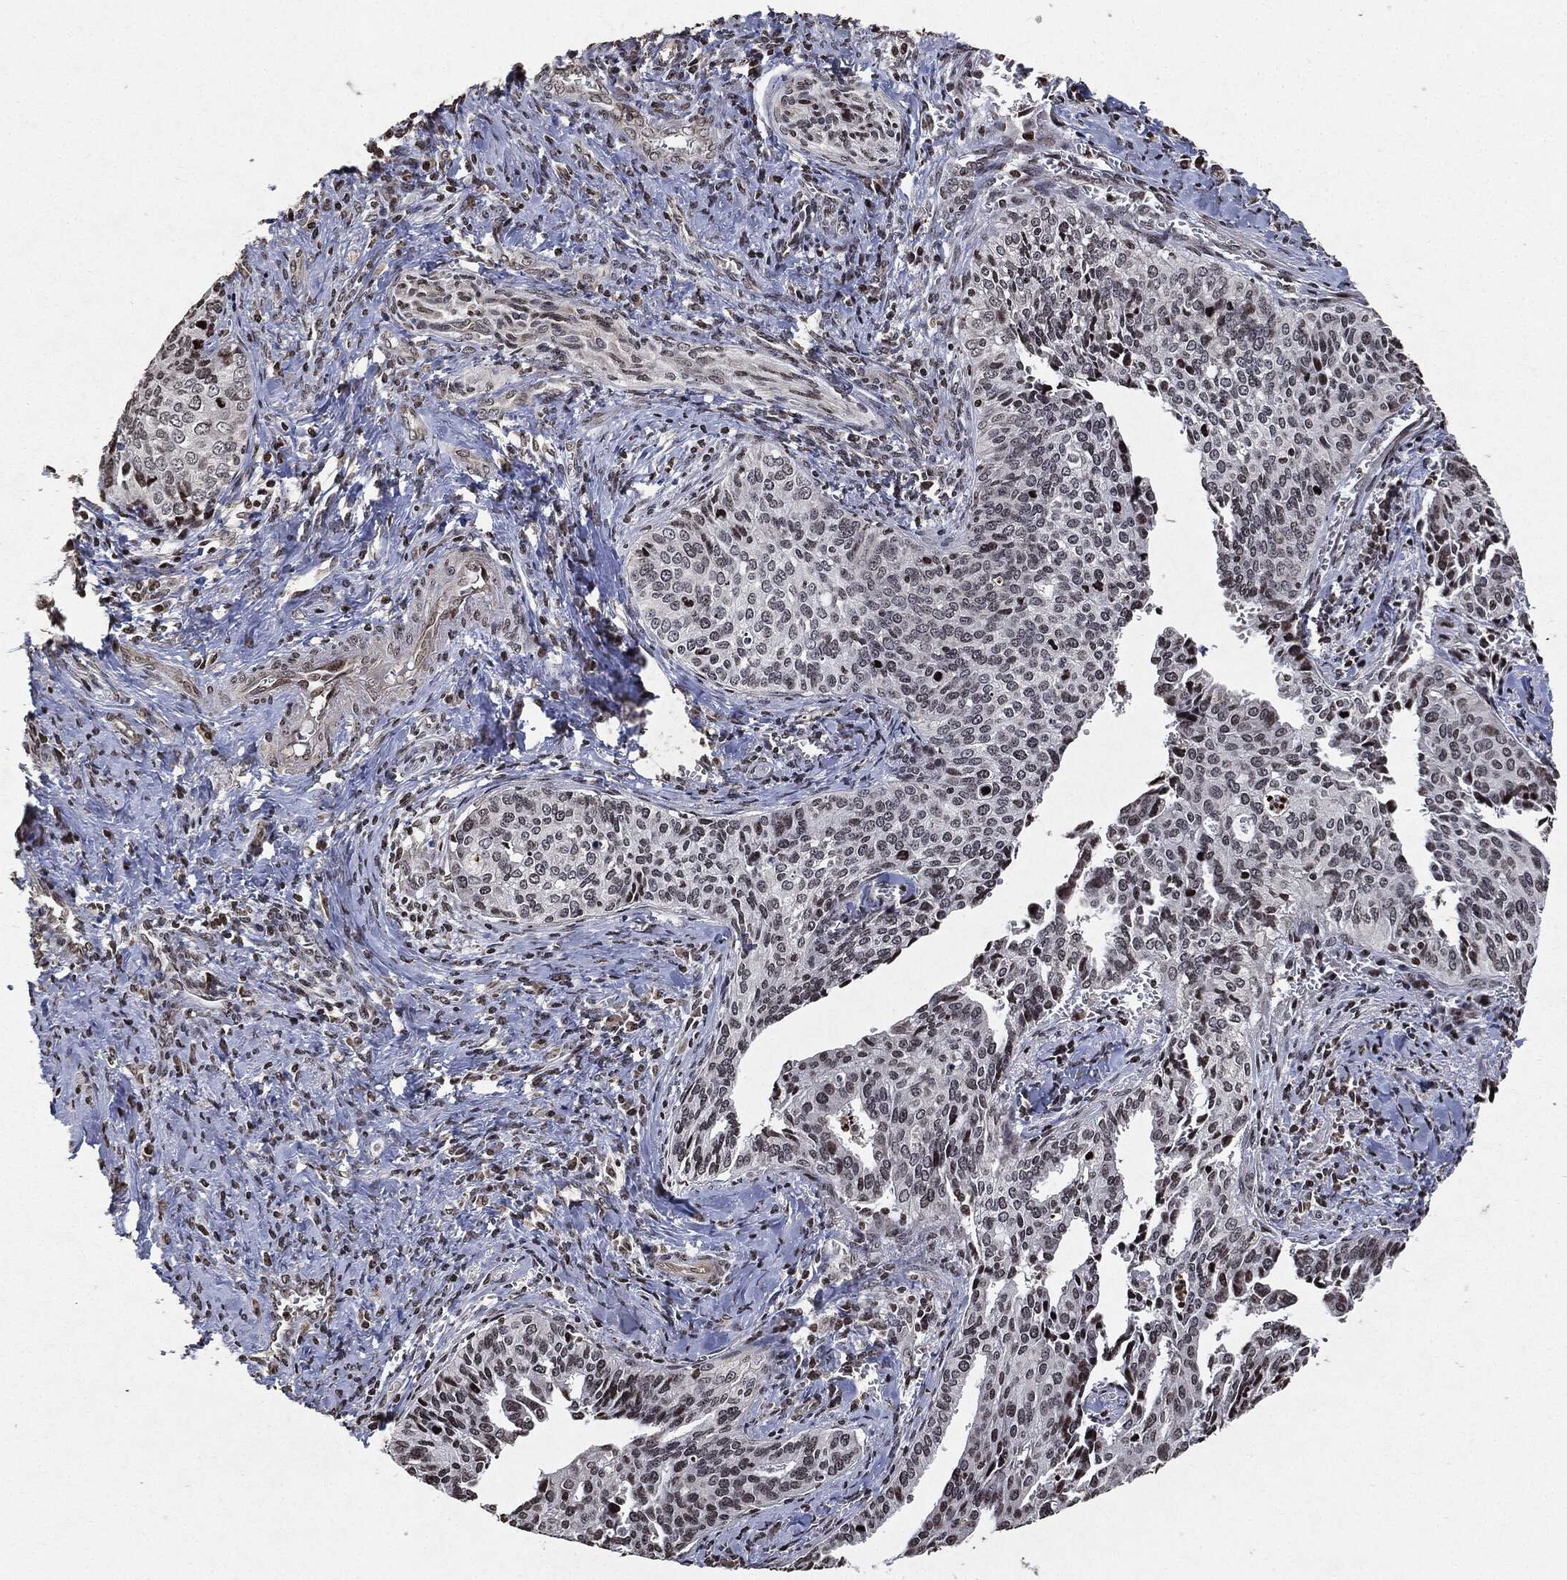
{"staining": {"intensity": "moderate", "quantity": "<25%", "location": "nuclear"}, "tissue": "cervical cancer", "cell_type": "Tumor cells", "image_type": "cancer", "snomed": [{"axis": "morphology", "description": "Squamous cell carcinoma, NOS"}, {"axis": "topography", "description": "Cervix"}], "caption": "The micrograph demonstrates immunohistochemical staining of cervical cancer (squamous cell carcinoma). There is moderate nuclear expression is seen in approximately <25% of tumor cells.", "gene": "JUN", "patient": {"sex": "female", "age": 29}}